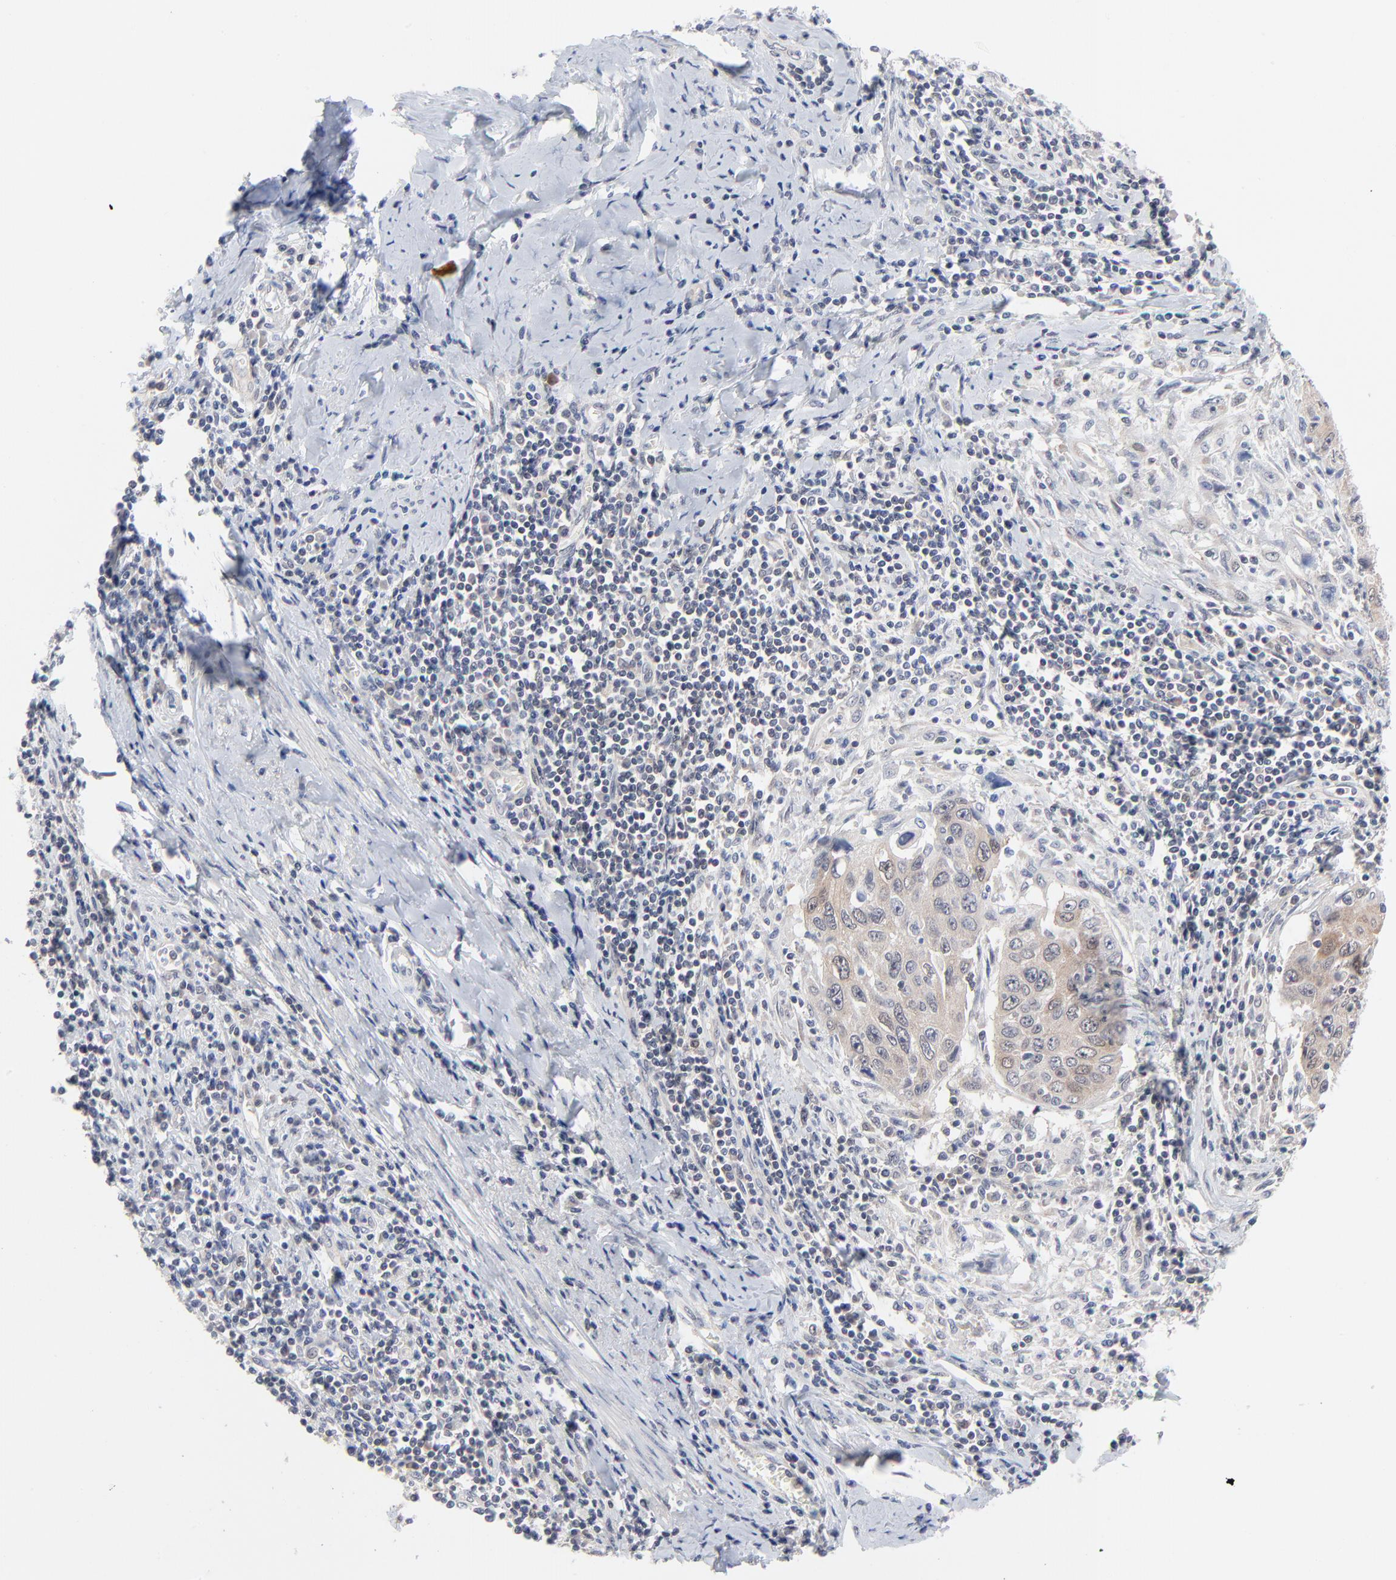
{"staining": {"intensity": "weak", "quantity": "25%-75%", "location": "cytoplasmic/membranous"}, "tissue": "cervical cancer", "cell_type": "Tumor cells", "image_type": "cancer", "snomed": [{"axis": "morphology", "description": "Squamous cell carcinoma, NOS"}, {"axis": "topography", "description": "Cervix"}], "caption": "This image shows immunohistochemistry staining of human cervical cancer, with low weak cytoplasmic/membranous staining in approximately 25%-75% of tumor cells.", "gene": "RPS6KB1", "patient": {"sex": "female", "age": 53}}